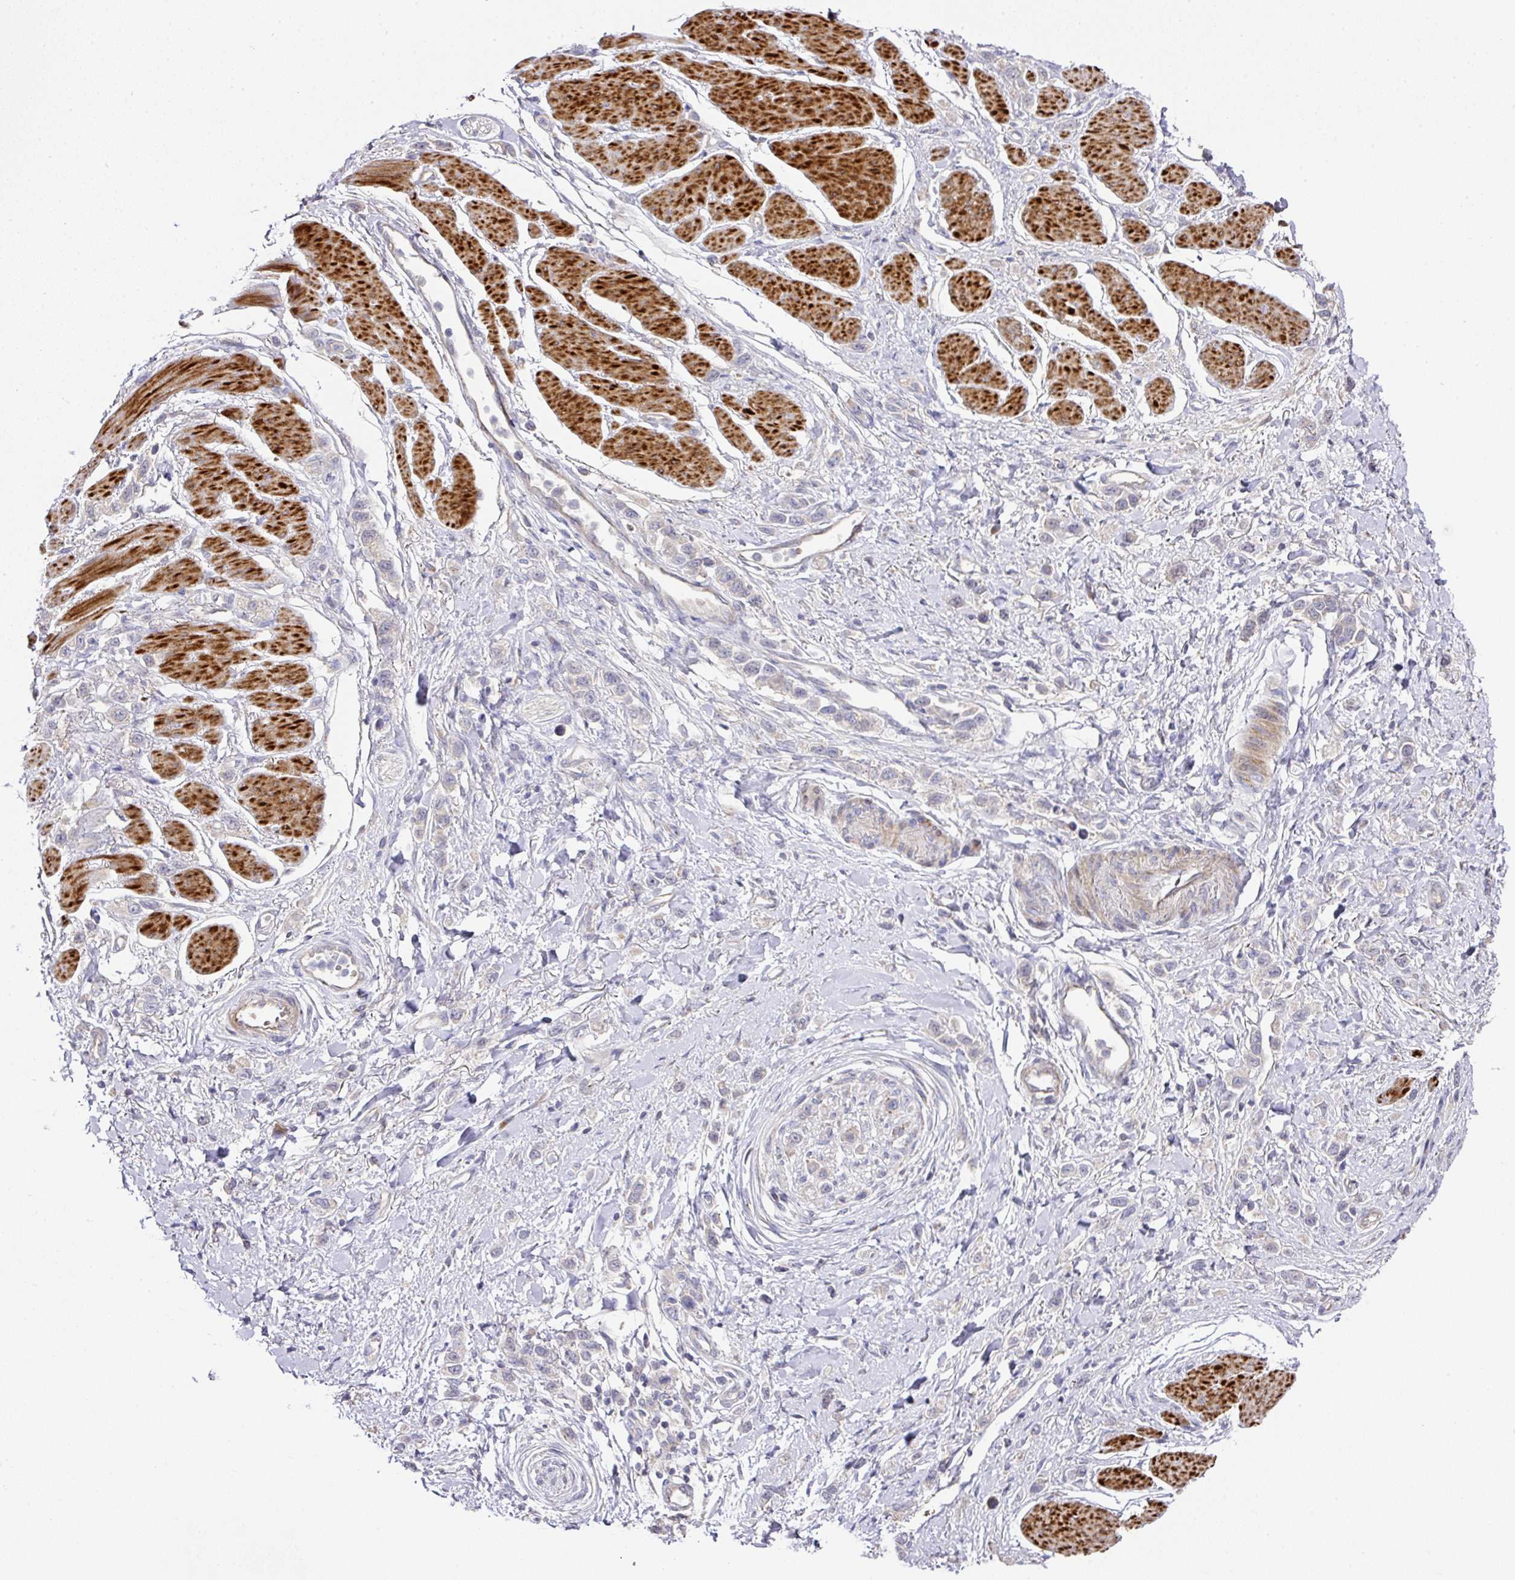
{"staining": {"intensity": "negative", "quantity": "none", "location": "none"}, "tissue": "stomach cancer", "cell_type": "Tumor cells", "image_type": "cancer", "snomed": [{"axis": "morphology", "description": "Adenocarcinoma, NOS"}, {"axis": "topography", "description": "Stomach"}], "caption": "A micrograph of stomach adenocarcinoma stained for a protein displays no brown staining in tumor cells.", "gene": "TARM1", "patient": {"sex": "female", "age": 65}}